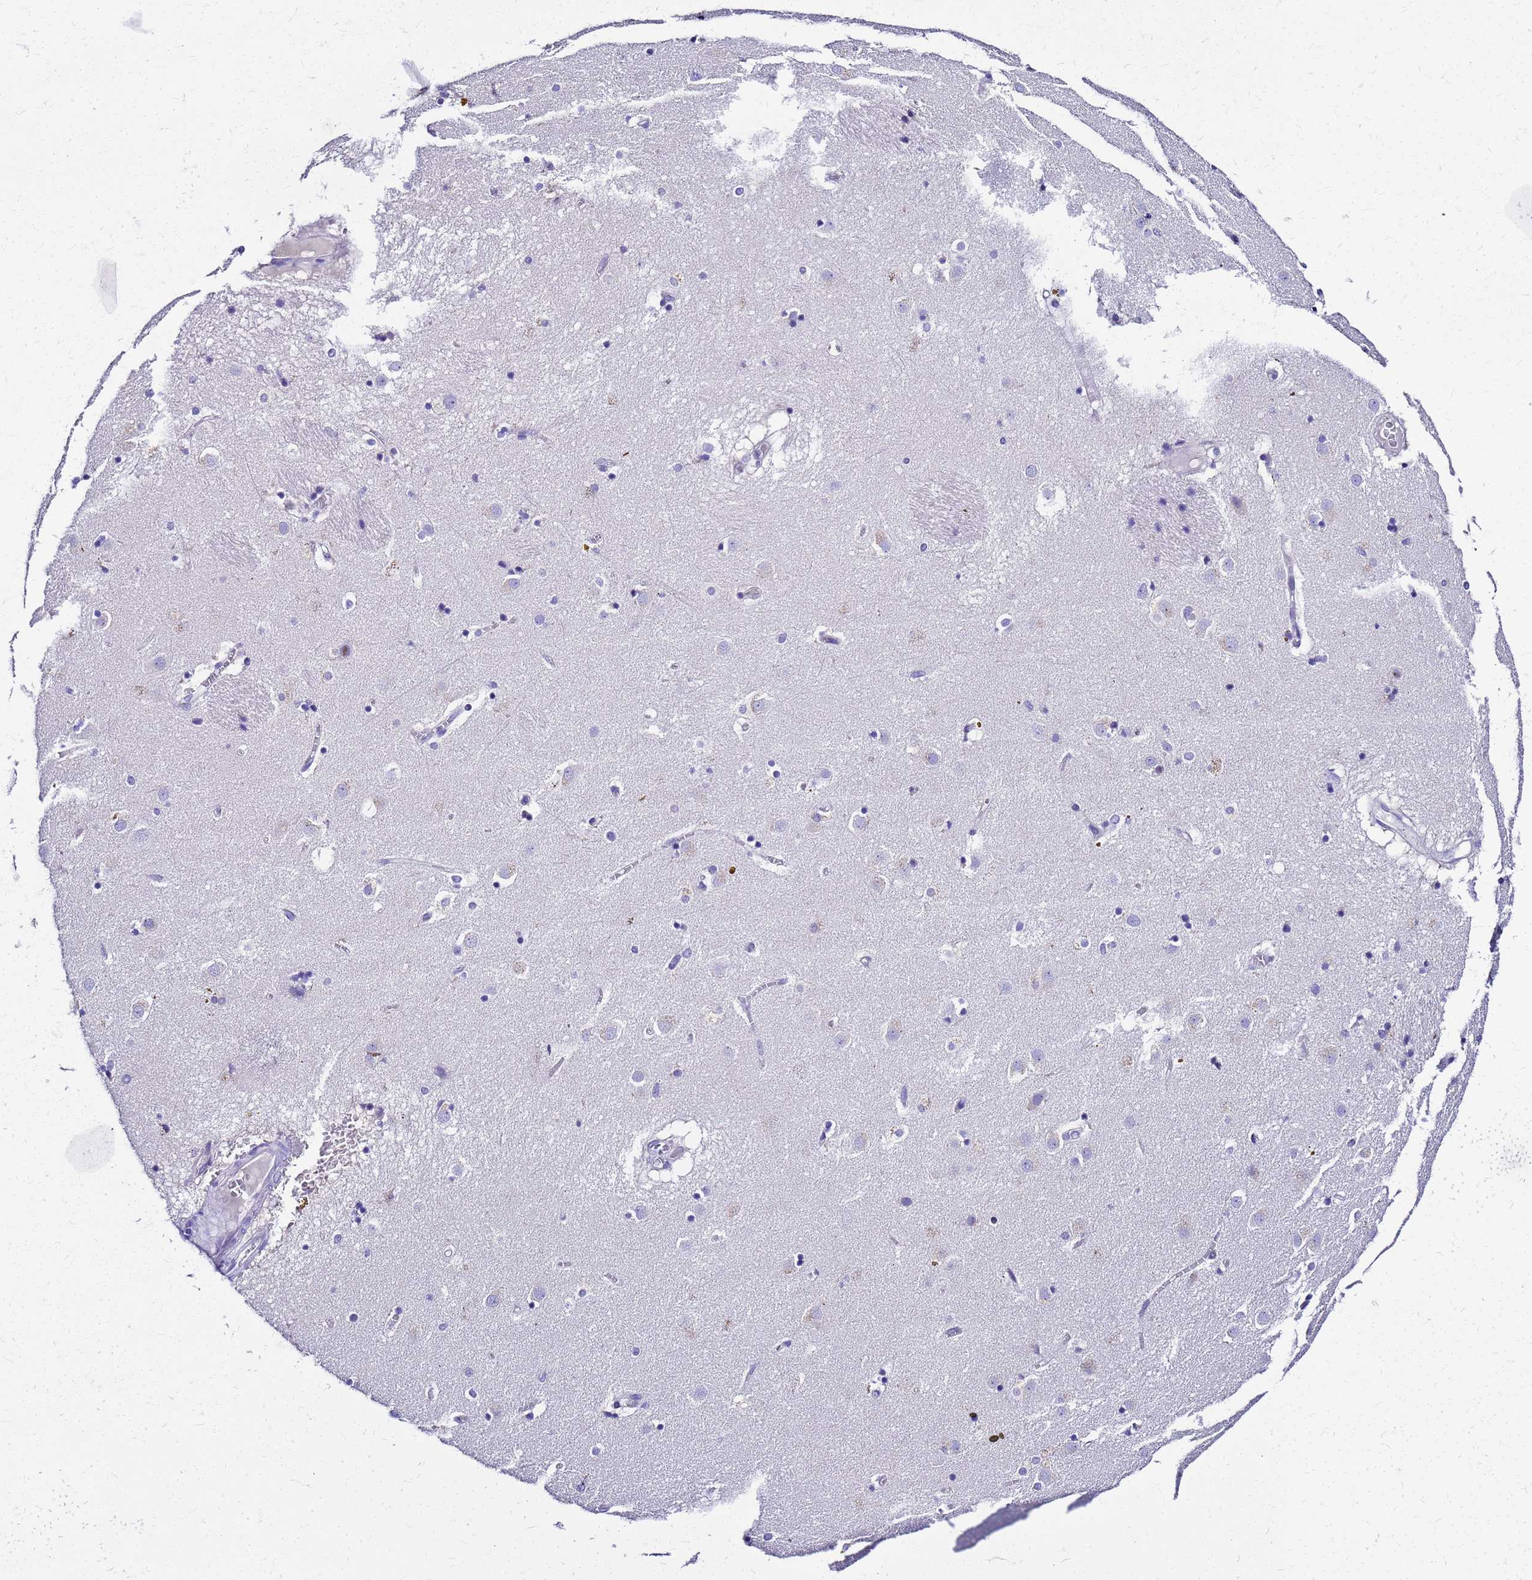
{"staining": {"intensity": "negative", "quantity": "none", "location": "none"}, "tissue": "caudate", "cell_type": "Glial cells", "image_type": "normal", "snomed": [{"axis": "morphology", "description": "Normal tissue, NOS"}, {"axis": "topography", "description": "Lateral ventricle wall"}], "caption": "Immunohistochemistry of benign human caudate reveals no expression in glial cells. (DAB (3,3'-diaminobenzidine) immunohistochemistry with hematoxylin counter stain).", "gene": "SMIM21", "patient": {"sex": "male", "age": 70}}